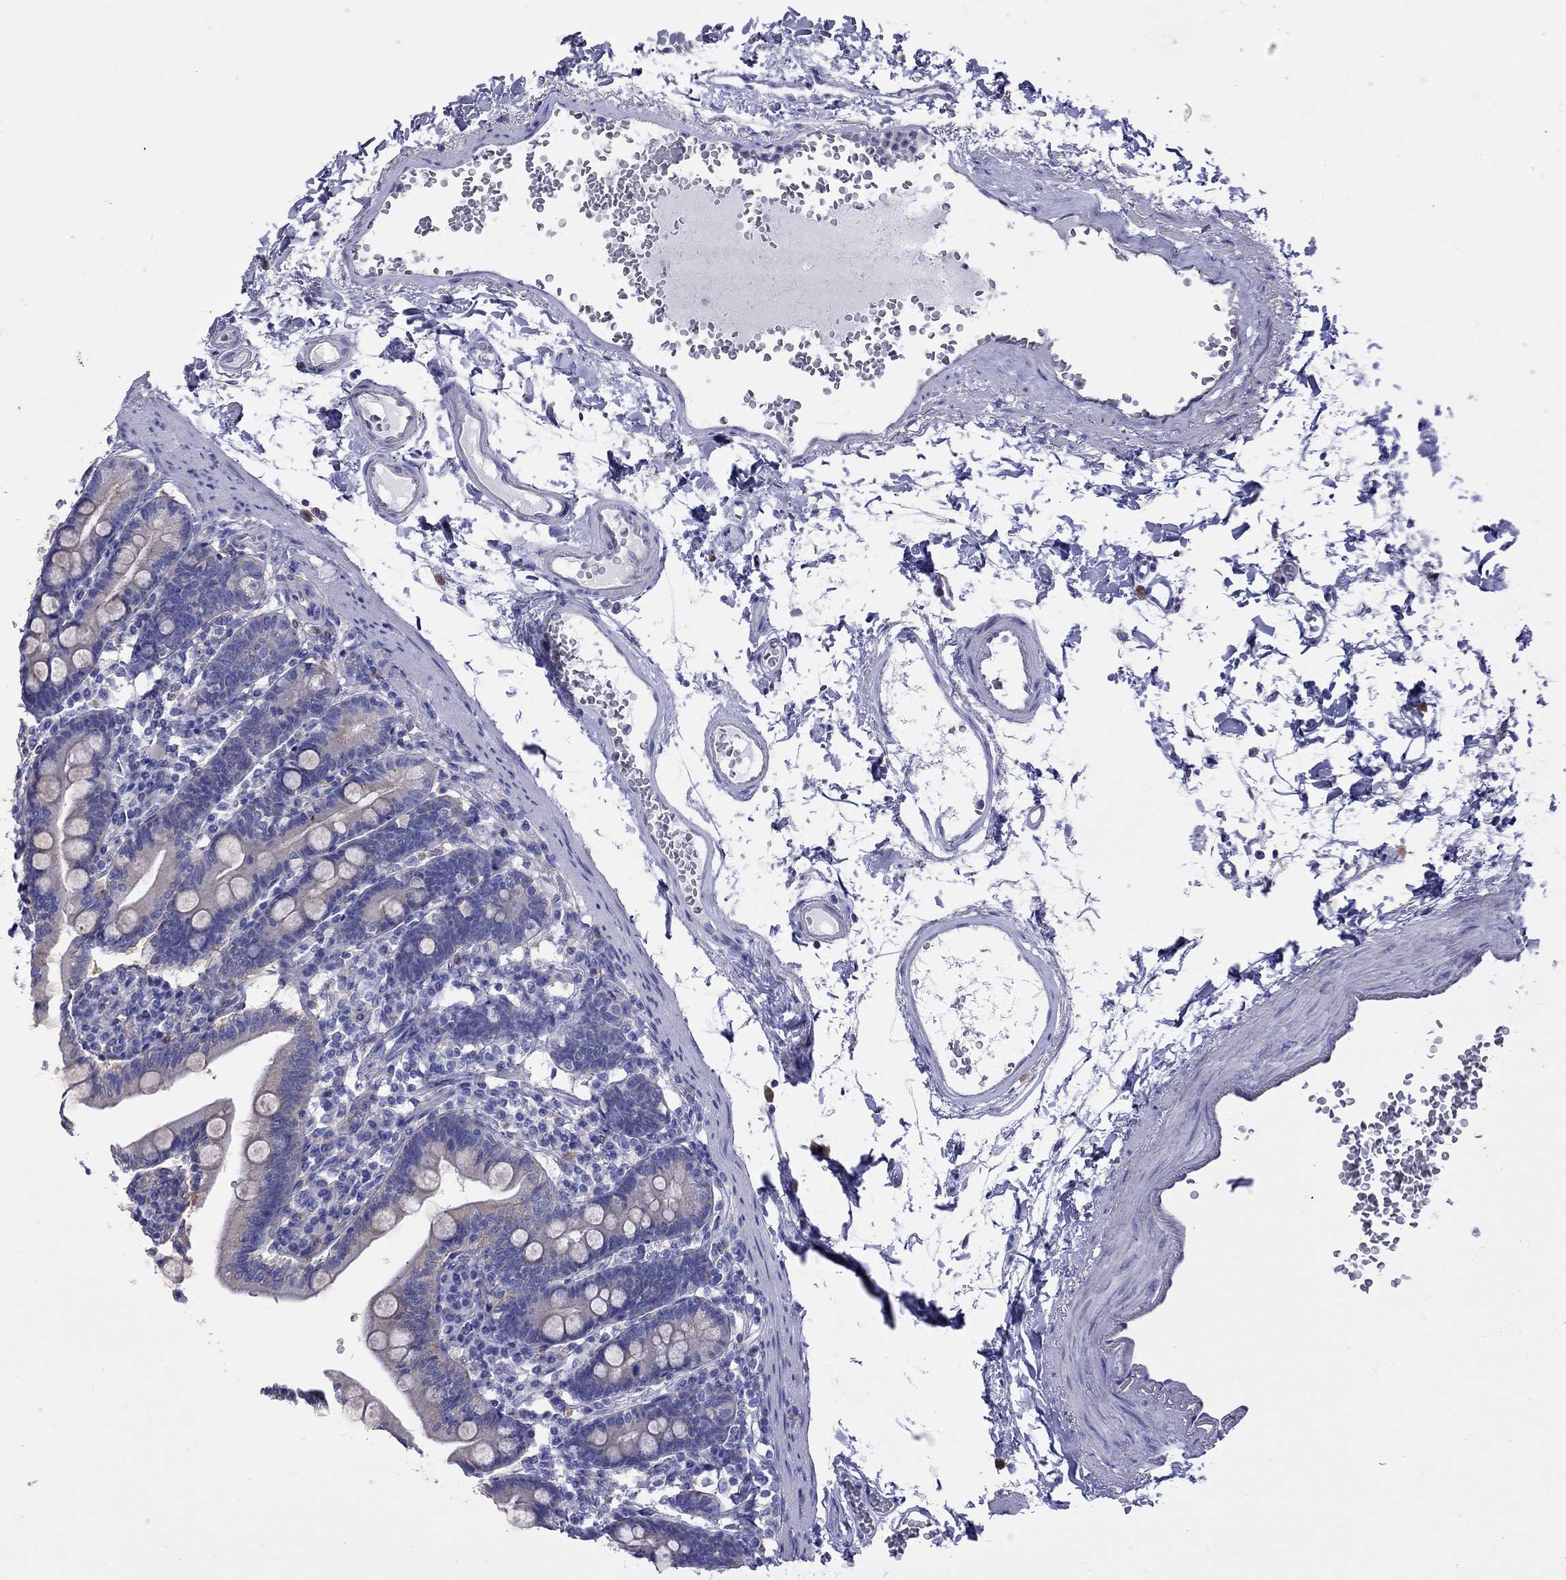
{"staining": {"intensity": "negative", "quantity": "none", "location": "none"}, "tissue": "duodenum", "cell_type": "Glandular cells", "image_type": "normal", "snomed": [{"axis": "morphology", "description": "Normal tissue, NOS"}, {"axis": "topography", "description": "Duodenum"}], "caption": "Protein analysis of normal duodenum exhibits no significant staining in glandular cells.", "gene": "ALOX15B", "patient": {"sex": "female", "age": 67}}